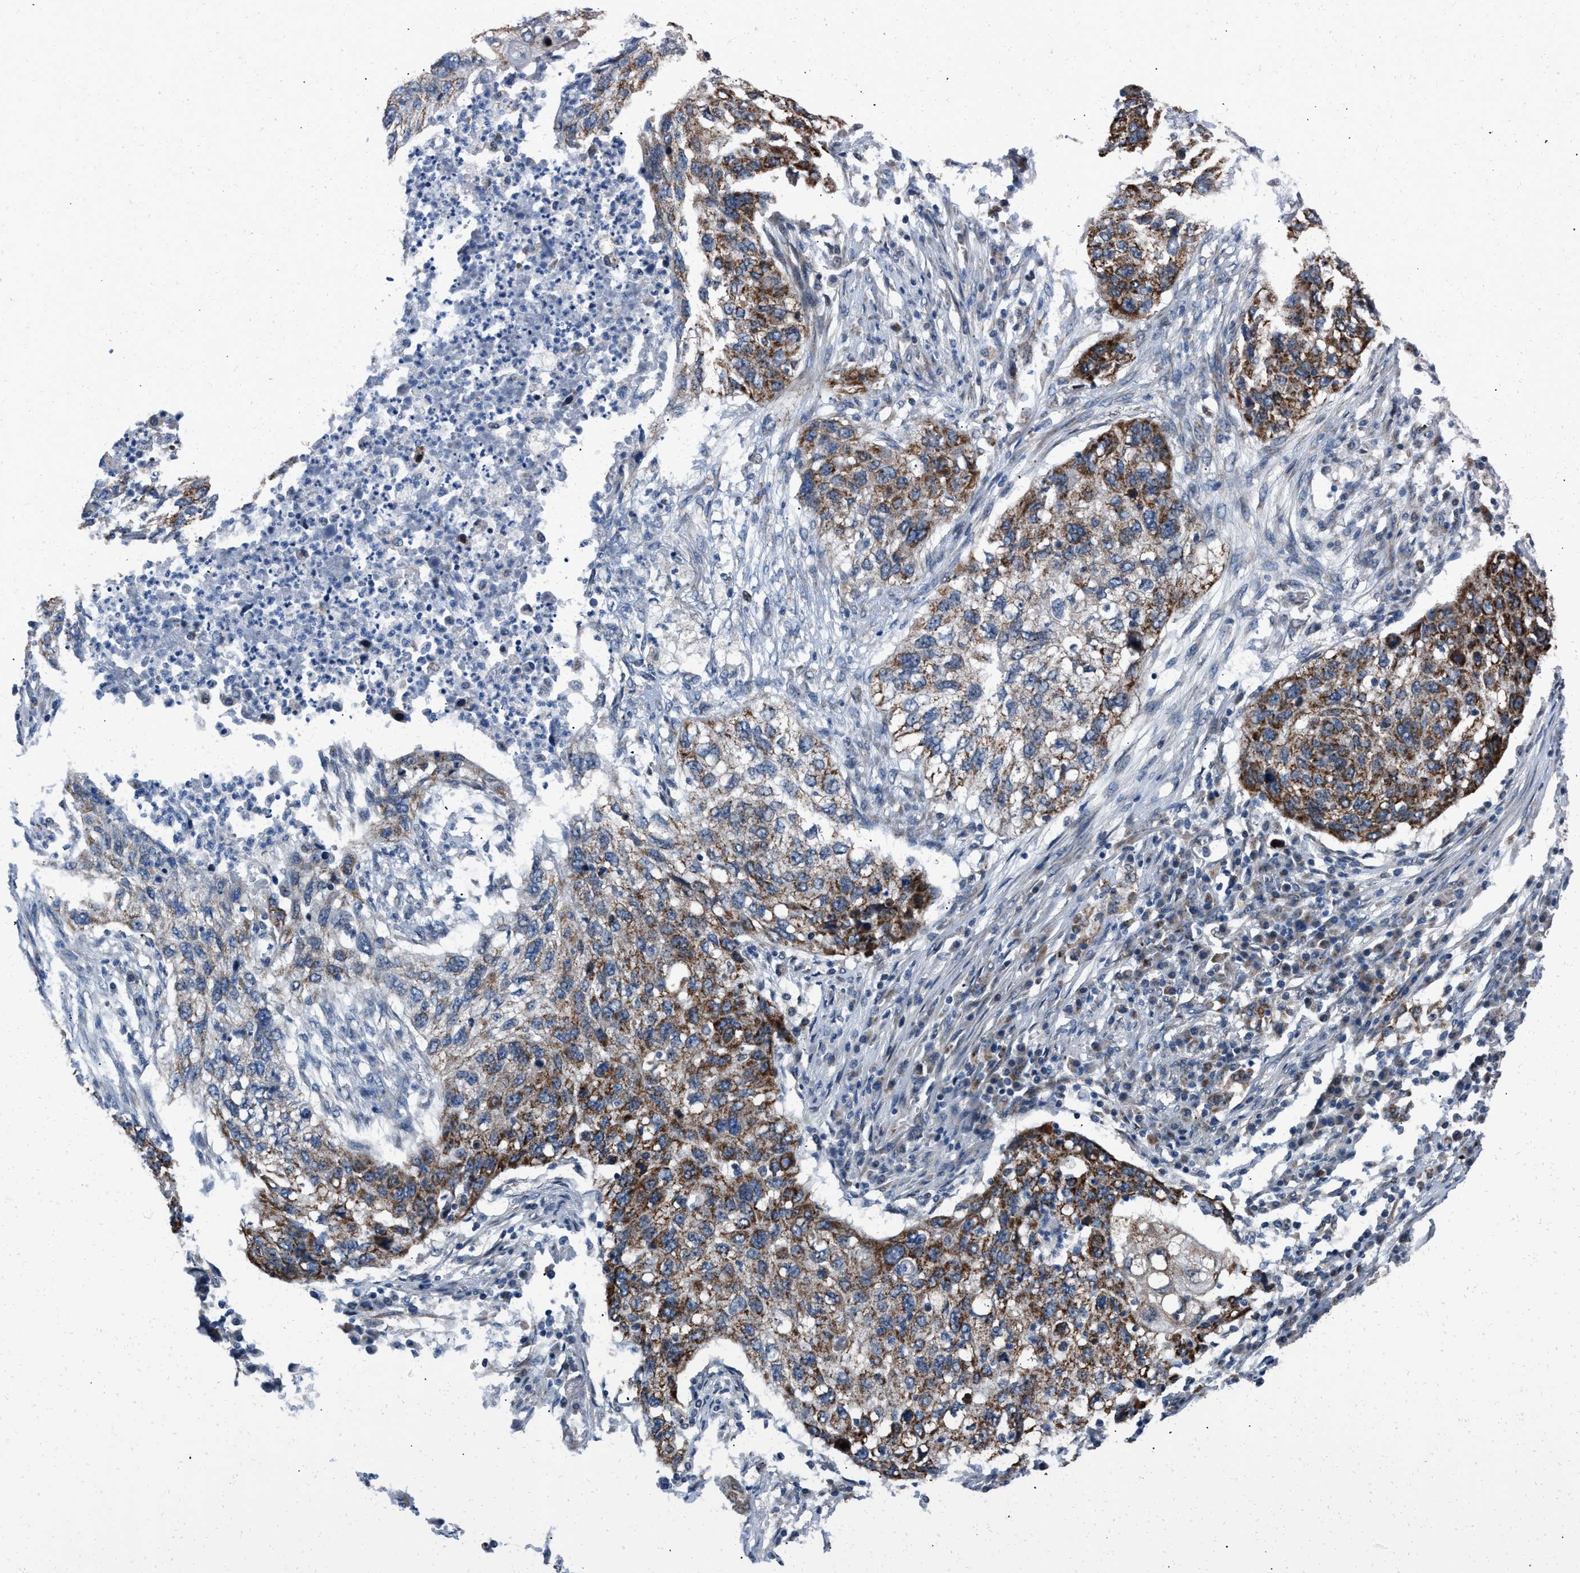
{"staining": {"intensity": "strong", "quantity": "25%-75%", "location": "cytoplasmic/membranous"}, "tissue": "lung cancer", "cell_type": "Tumor cells", "image_type": "cancer", "snomed": [{"axis": "morphology", "description": "Squamous cell carcinoma, NOS"}, {"axis": "topography", "description": "Lung"}], "caption": "Protein staining of lung cancer (squamous cell carcinoma) tissue demonstrates strong cytoplasmic/membranous positivity in approximately 25%-75% of tumor cells.", "gene": "AKAP1", "patient": {"sex": "female", "age": 63}}